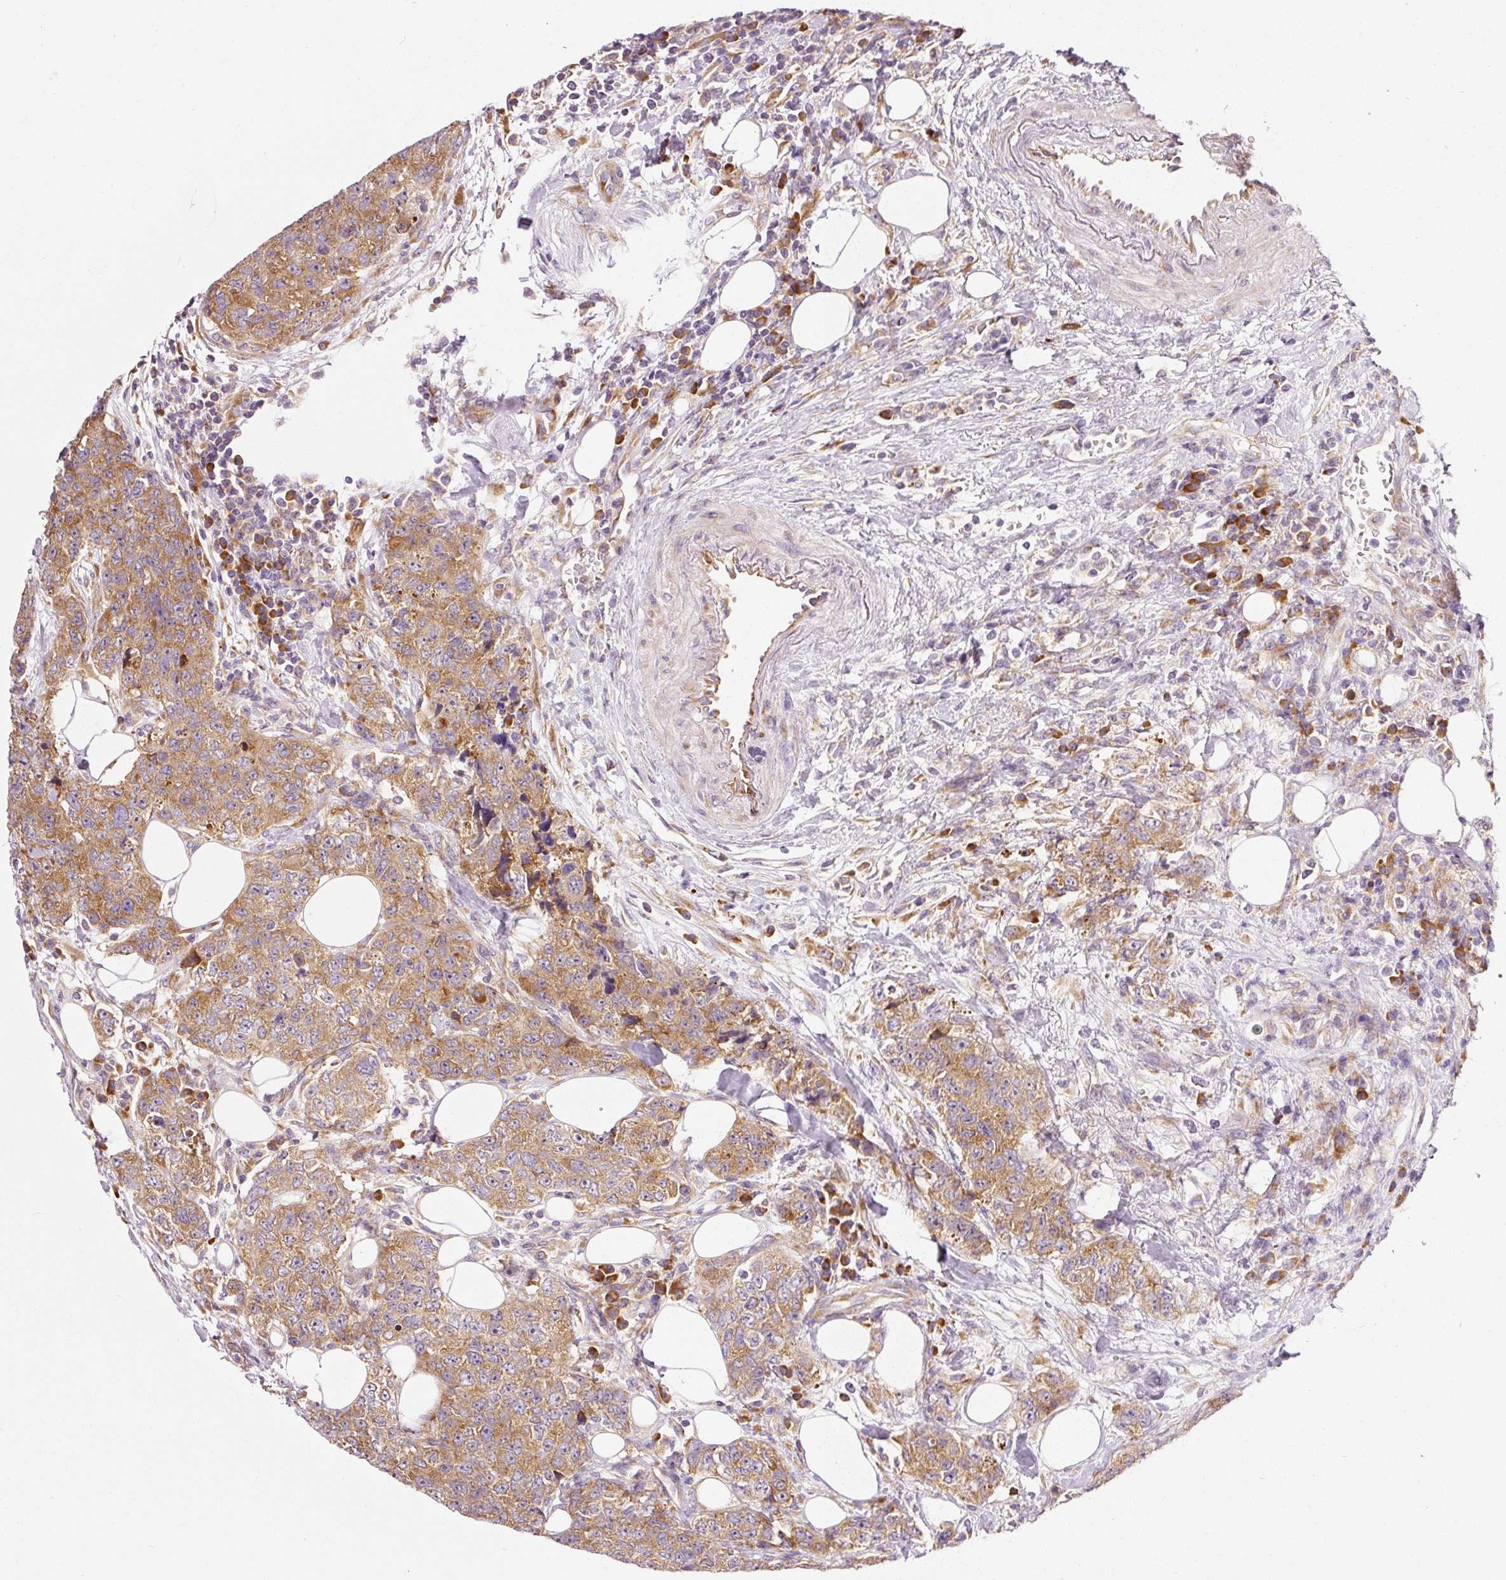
{"staining": {"intensity": "moderate", "quantity": ">75%", "location": "cytoplasmic/membranous"}, "tissue": "urothelial cancer", "cell_type": "Tumor cells", "image_type": "cancer", "snomed": [{"axis": "morphology", "description": "Urothelial carcinoma, High grade"}, {"axis": "topography", "description": "Urinary bladder"}], "caption": "IHC (DAB) staining of human high-grade urothelial carcinoma displays moderate cytoplasmic/membranous protein positivity in about >75% of tumor cells.", "gene": "RPL10A", "patient": {"sex": "female", "age": 78}}